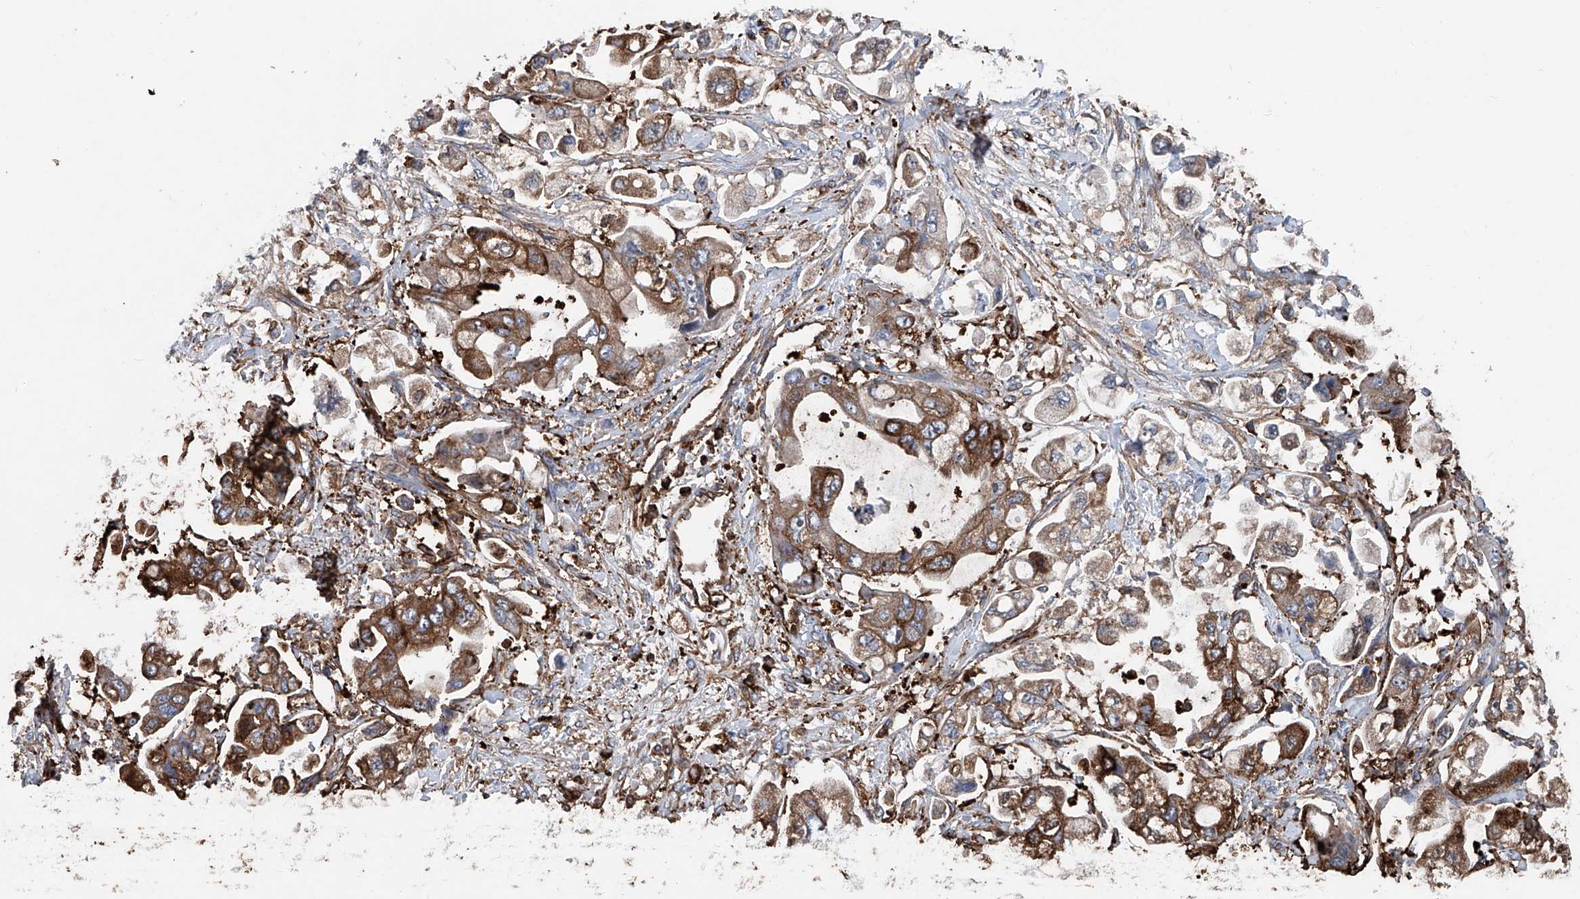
{"staining": {"intensity": "moderate", "quantity": ">75%", "location": "cytoplasmic/membranous"}, "tissue": "stomach cancer", "cell_type": "Tumor cells", "image_type": "cancer", "snomed": [{"axis": "morphology", "description": "Adenocarcinoma, NOS"}, {"axis": "topography", "description": "Stomach"}], "caption": "Immunohistochemical staining of human adenocarcinoma (stomach) displays medium levels of moderate cytoplasmic/membranous expression in about >75% of tumor cells.", "gene": "ZNF484", "patient": {"sex": "male", "age": 62}}